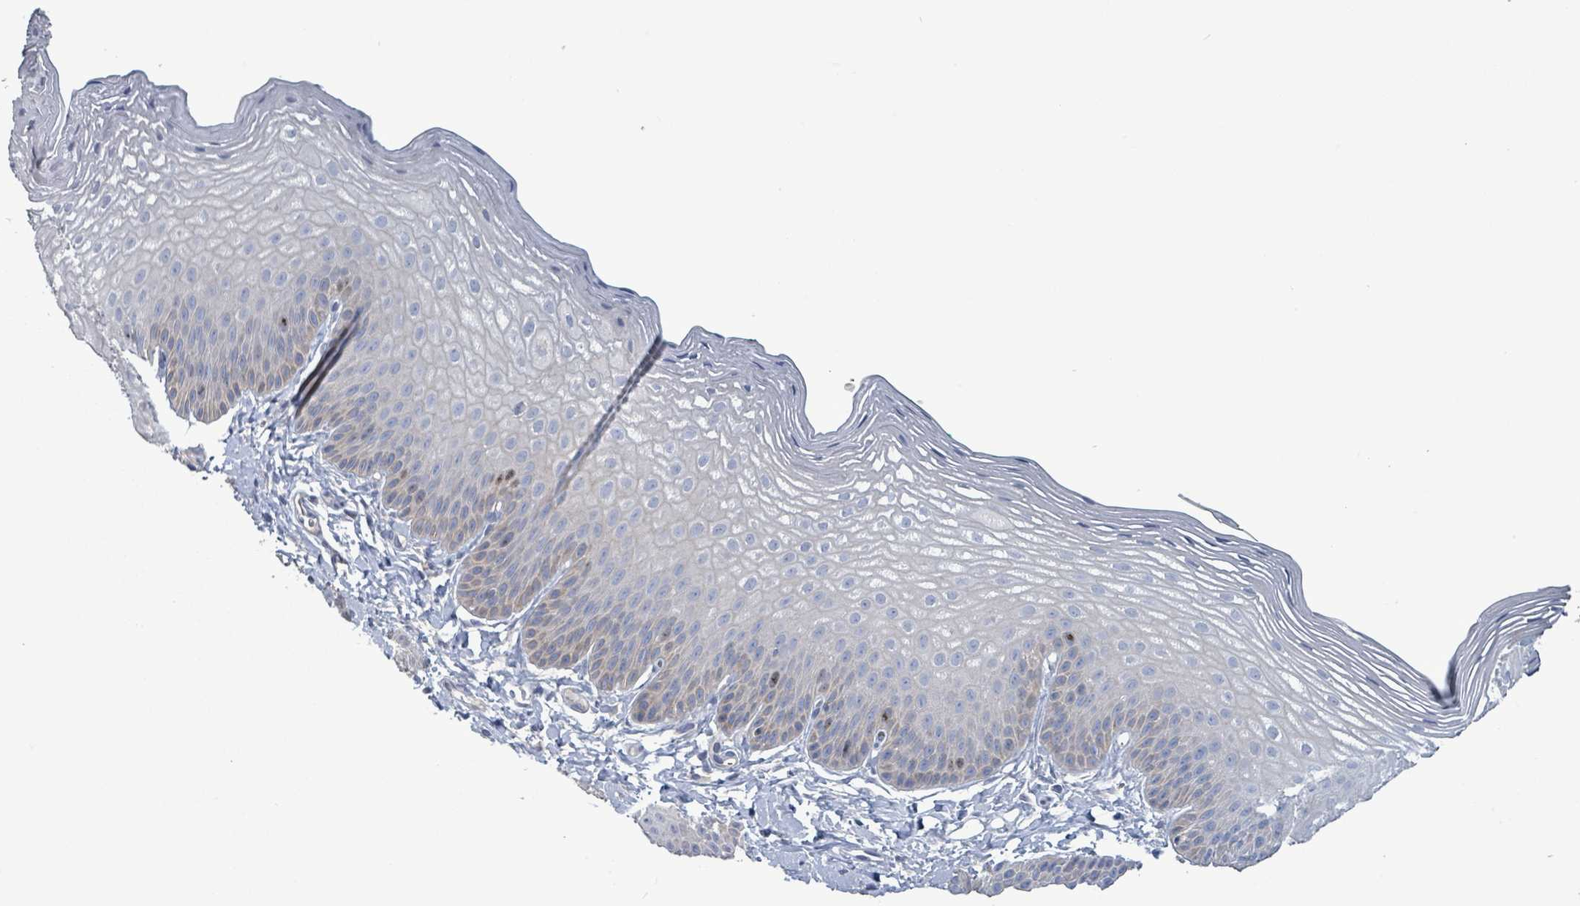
{"staining": {"intensity": "weak", "quantity": "25%-75%", "location": "cytoplasmic/membranous"}, "tissue": "skin", "cell_type": "Epidermal cells", "image_type": "normal", "snomed": [{"axis": "morphology", "description": "Normal tissue, NOS"}, {"axis": "morphology", "description": "Hemorrhoids"}, {"axis": "morphology", "description": "Inflammation, NOS"}, {"axis": "topography", "description": "Anal"}], "caption": "Benign skin reveals weak cytoplasmic/membranous staining in about 25%-75% of epidermal cells, visualized by immunohistochemistry. (DAB (3,3'-diaminobenzidine) IHC with brightfield microscopy, high magnification).", "gene": "HRAS", "patient": {"sex": "male", "age": 60}}